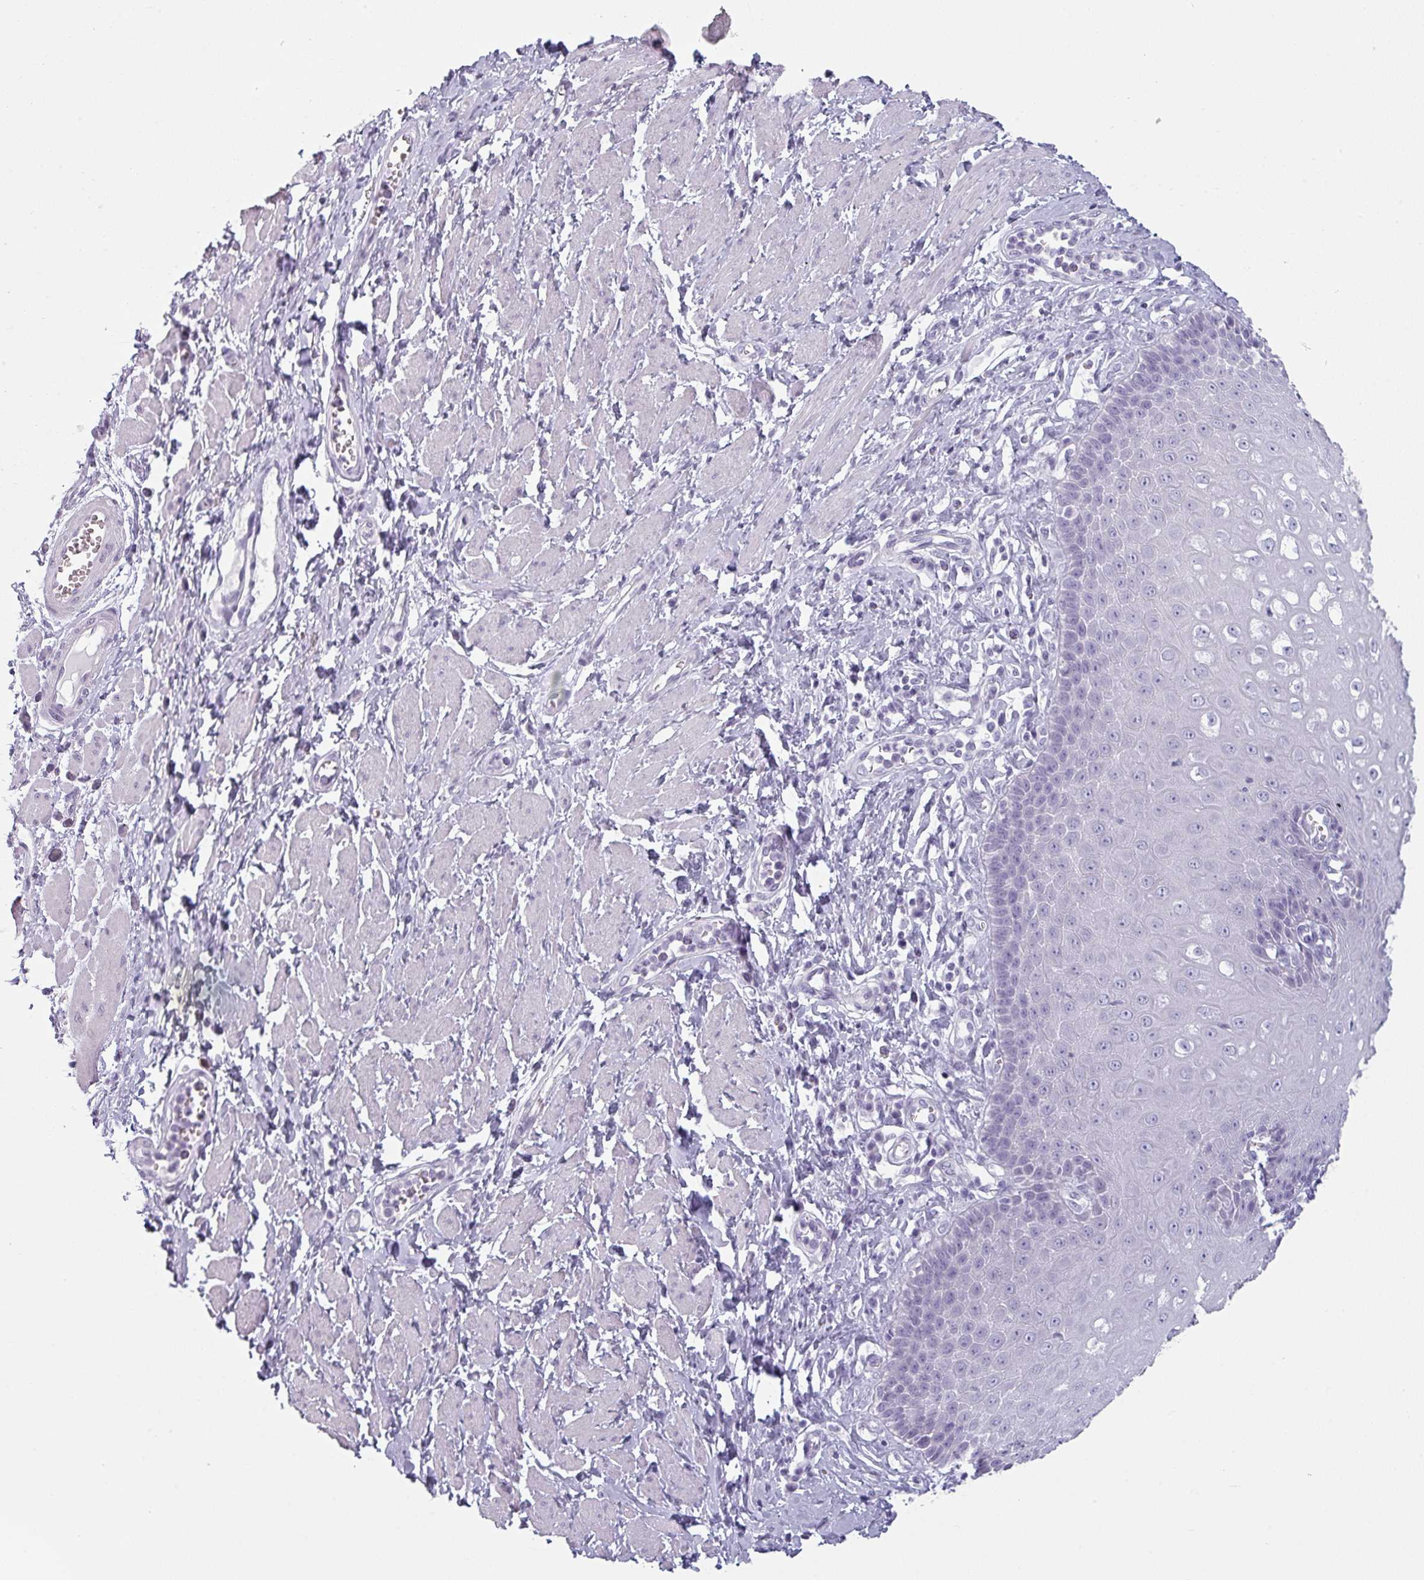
{"staining": {"intensity": "negative", "quantity": "none", "location": "none"}, "tissue": "esophagus", "cell_type": "Squamous epithelial cells", "image_type": "normal", "snomed": [{"axis": "morphology", "description": "Normal tissue, NOS"}, {"axis": "topography", "description": "Esophagus"}], "caption": "A high-resolution photomicrograph shows IHC staining of benign esophagus, which displays no significant positivity in squamous epithelial cells.", "gene": "SFTPA1", "patient": {"sex": "male", "age": 67}}